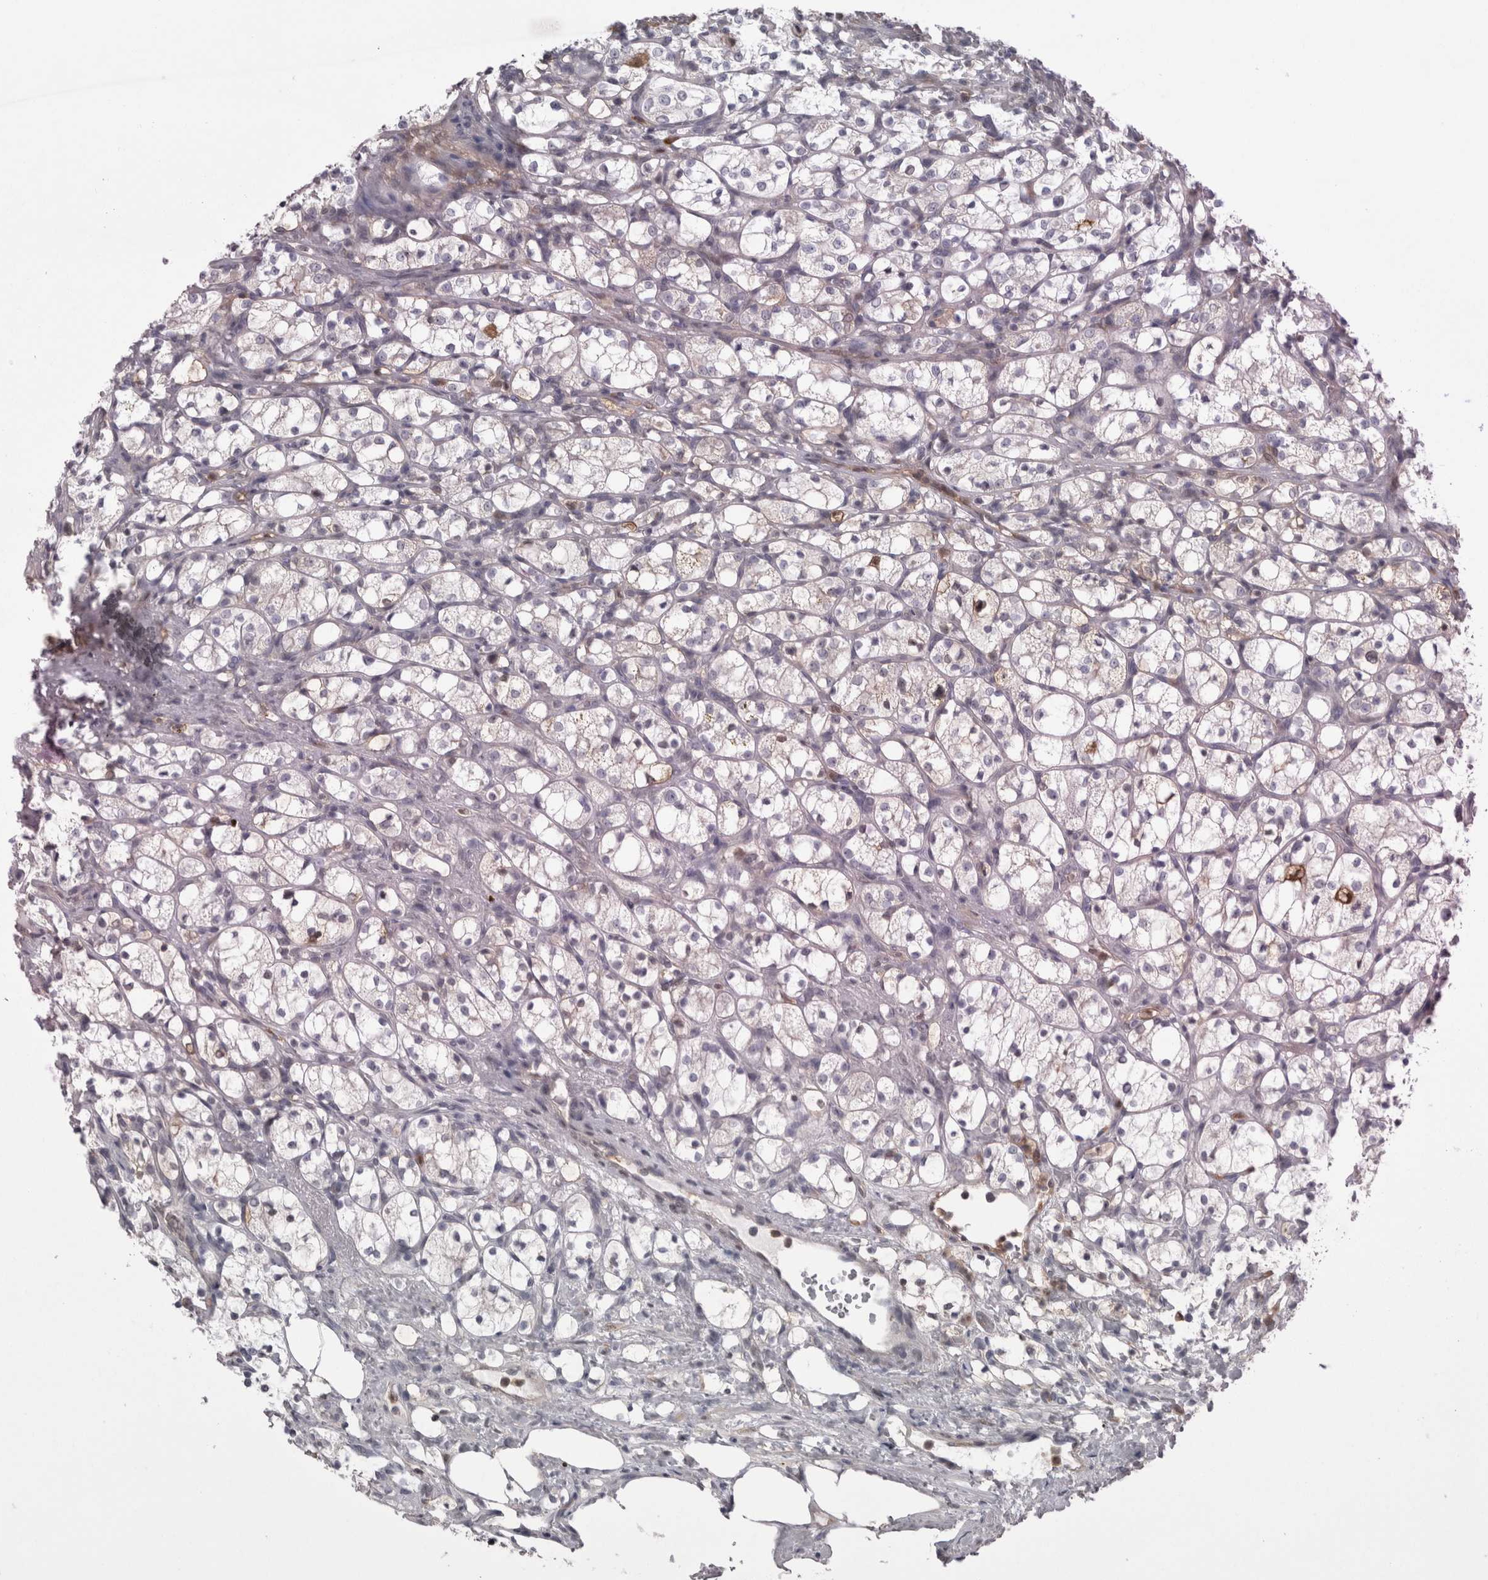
{"staining": {"intensity": "negative", "quantity": "none", "location": "none"}, "tissue": "renal cancer", "cell_type": "Tumor cells", "image_type": "cancer", "snomed": [{"axis": "morphology", "description": "Adenocarcinoma, NOS"}, {"axis": "topography", "description": "Kidney"}], "caption": "Immunohistochemistry of human renal cancer displays no staining in tumor cells.", "gene": "CHIC2", "patient": {"sex": "female", "age": 69}}